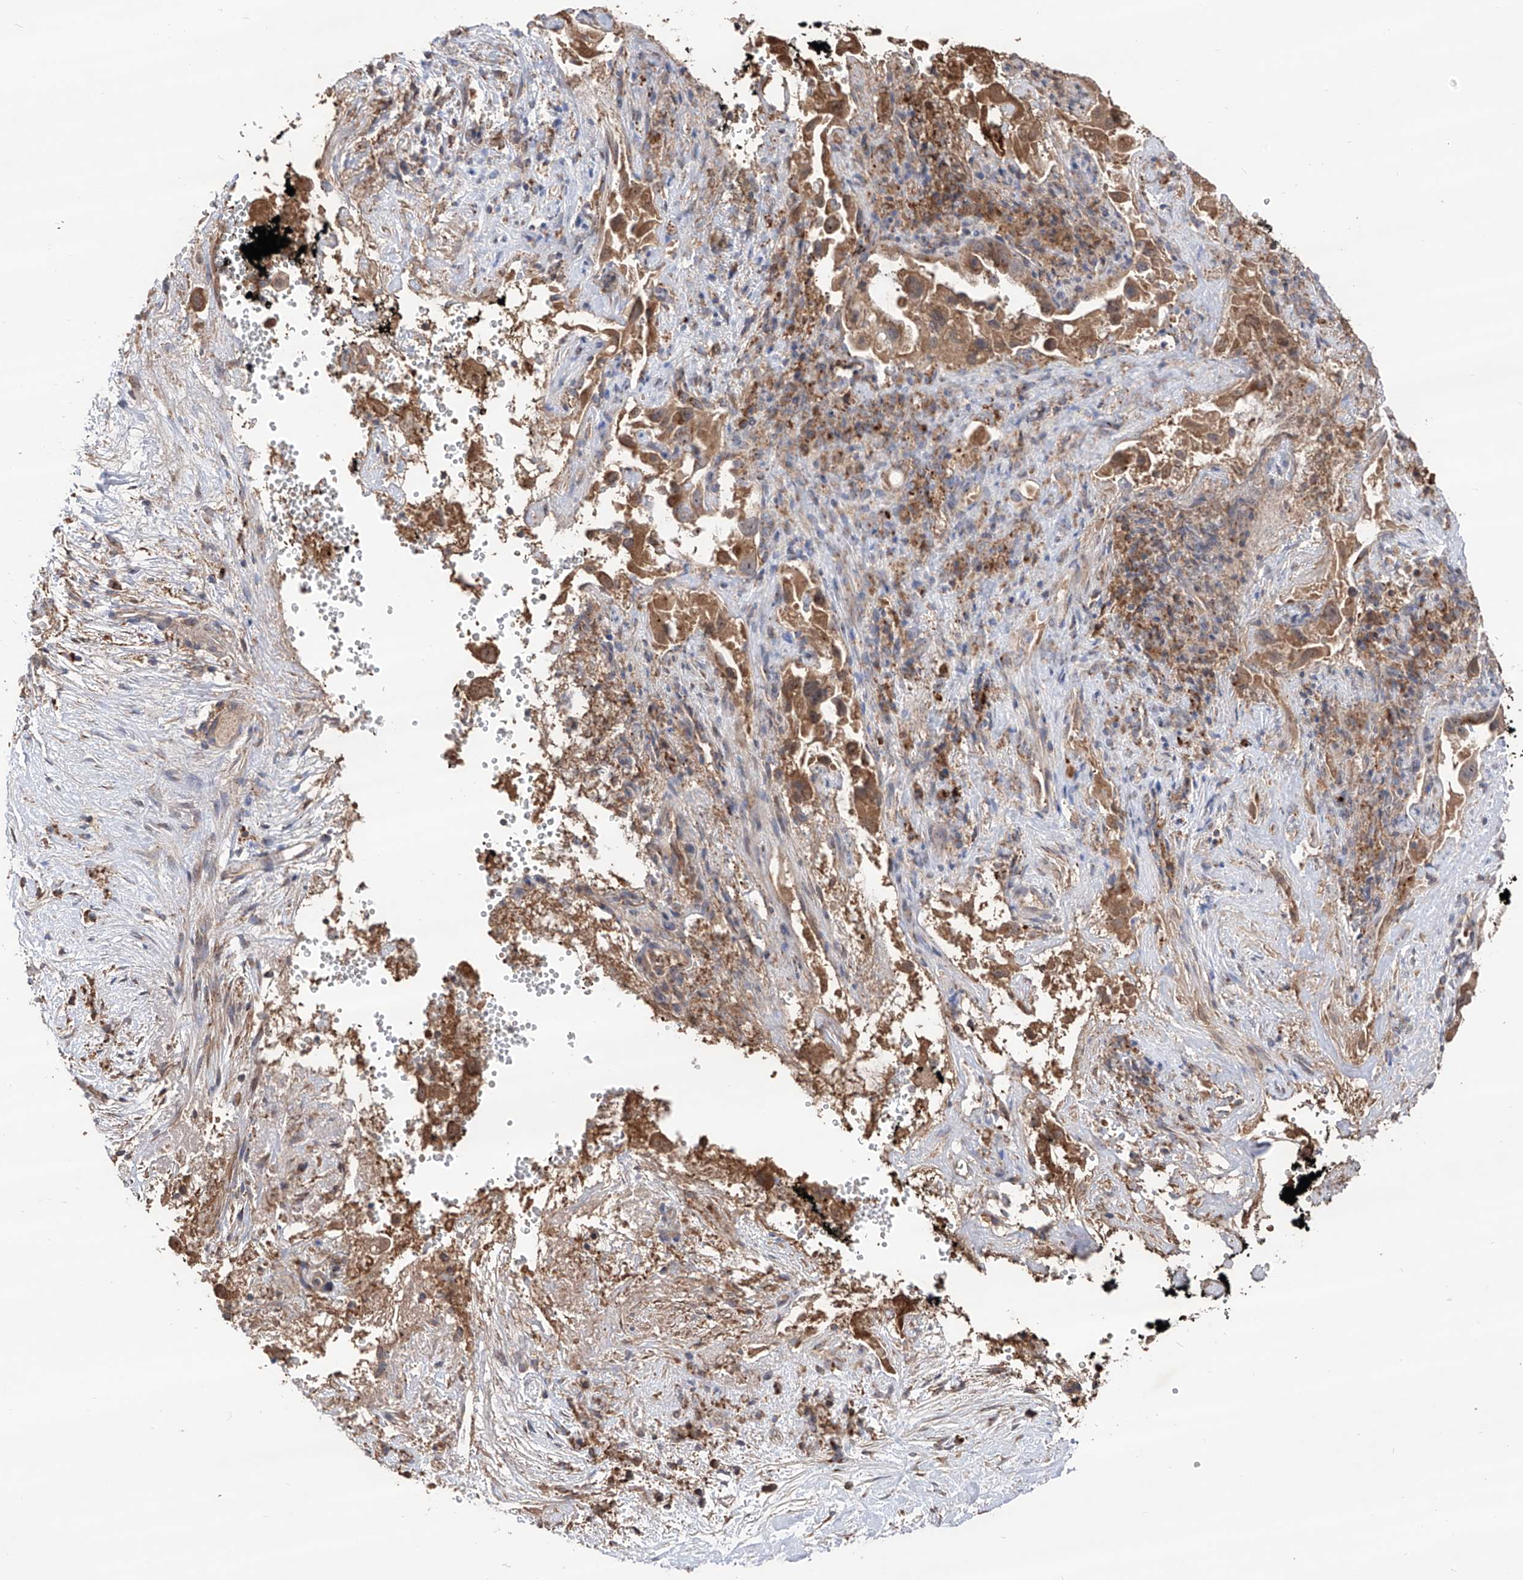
{"staining": {"intensity": "moderate", "quantity": ">75%", "location": "cytoplasmic/membranous"}, "tissue": "pancreatic cancer", "cell_type": "Tumor cells", "image_type": "cancer", "snomed": [{"axis": "morphology", "description": "Inflammation, NOS"}, {"axis": "morphology", "description": "Adenocarcinoma, NOS"}, {"axis": "topography", "description": "Pancreas"}], "caption": "A brown stain labels moderate cytoplasmic/membranous staining of a protein in human pancreatic cancer (adenocarcinoma) tumor cells.", "gene": "EDN1", "patient": {"sex": "female", "age": 56}}